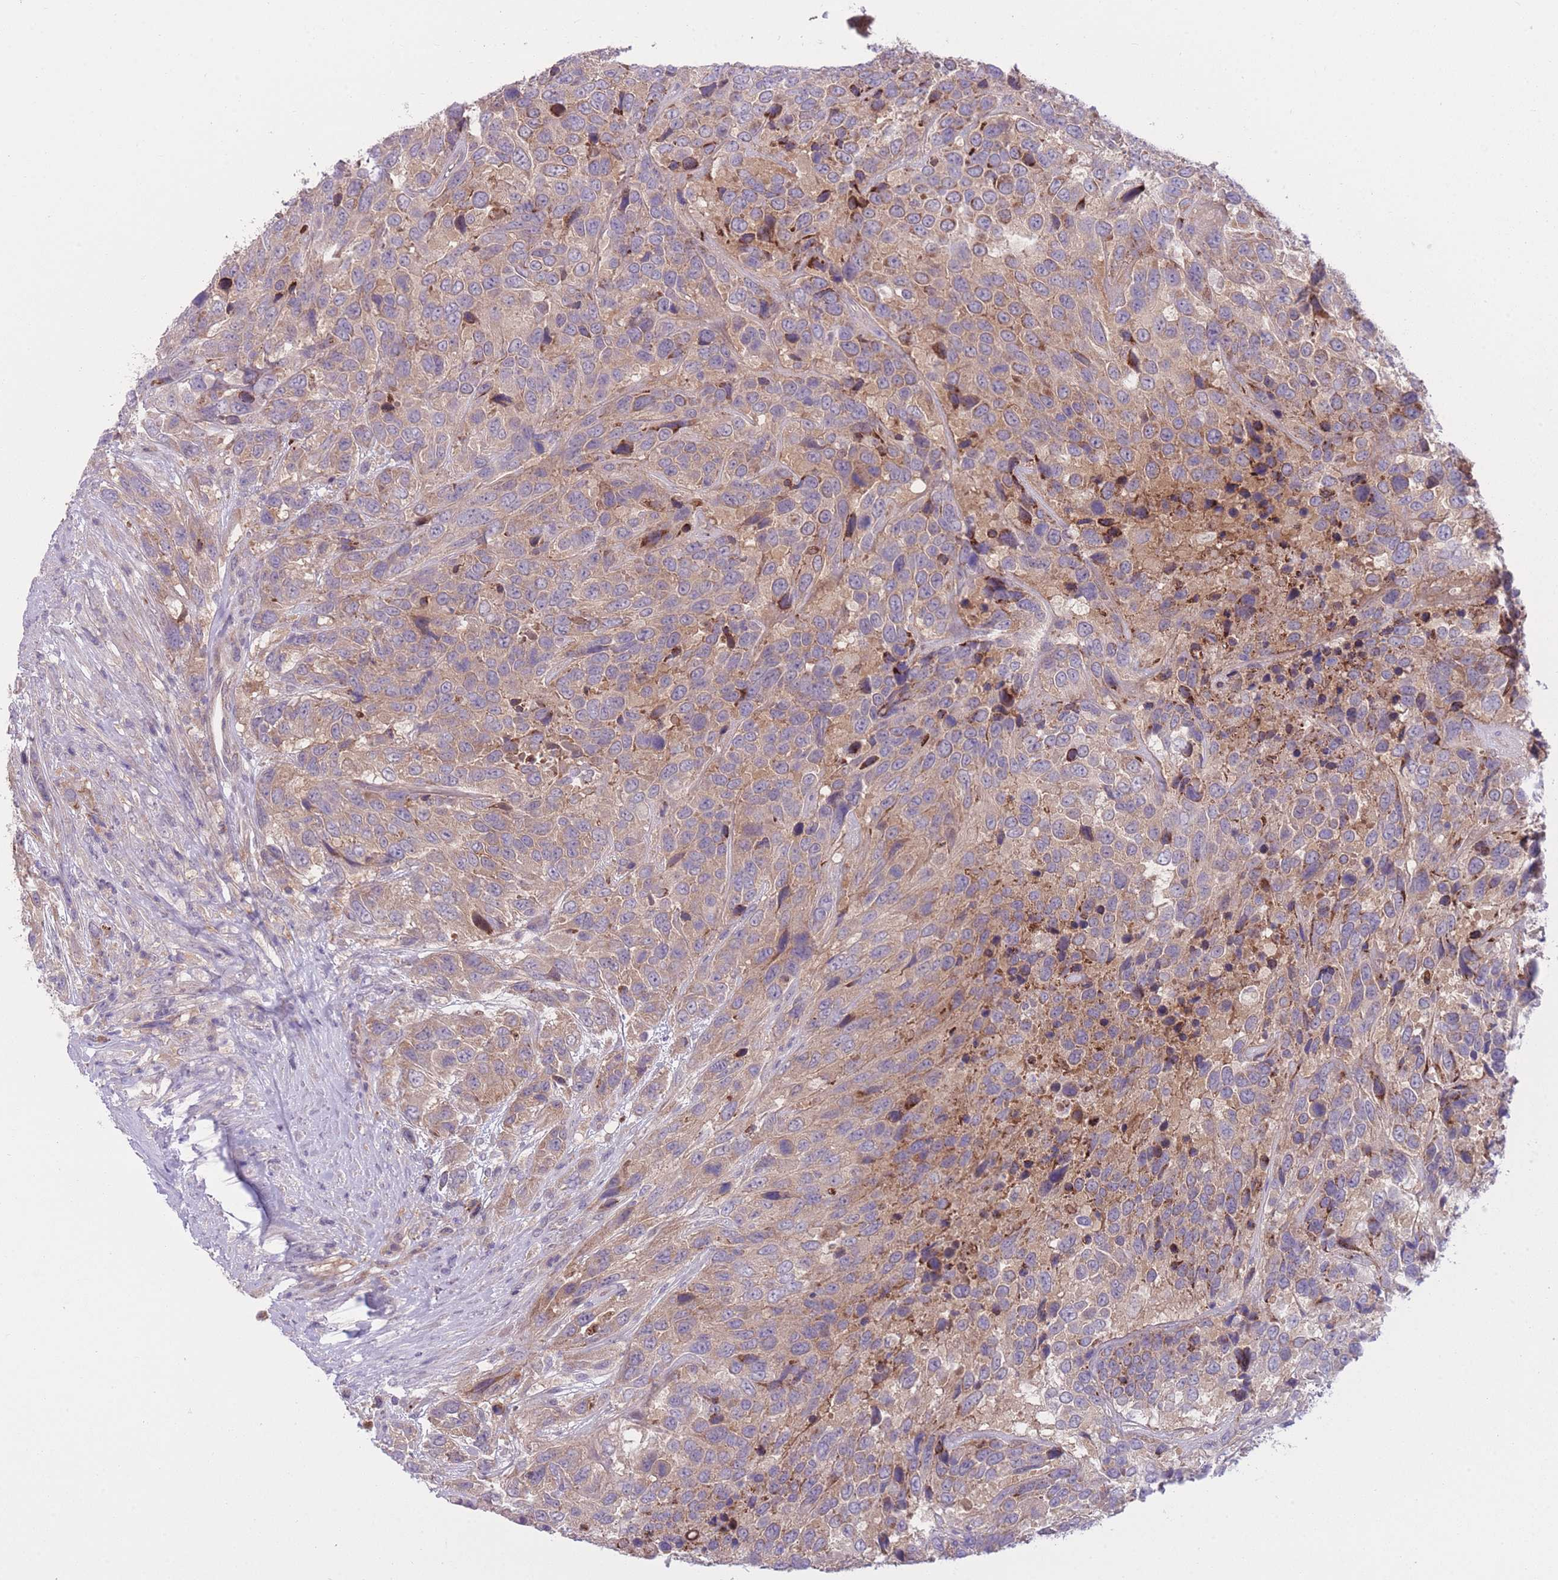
{"staining": {"intensity": "moderate", "quantity": ">75%", "location": "cytoplasmic/membranous"}, "tissue": "urothelial cancer", "cell_type": "Tumor cells", "image_type": "cancer", "snomed": [{"axis": "morphology", "description": "Urothelial carcinoma, High grade"}, {"axis": "topography", "description": "Urinary bladder"}], "caption": "Brown immunohistochemical staining in human urothelial cancer exhibits moderate cytoplasmic/membranous expression in approximately >75% of tumor cells.", "gene": "CCT6B", "patient": {"sex": "female", "age": 70}}